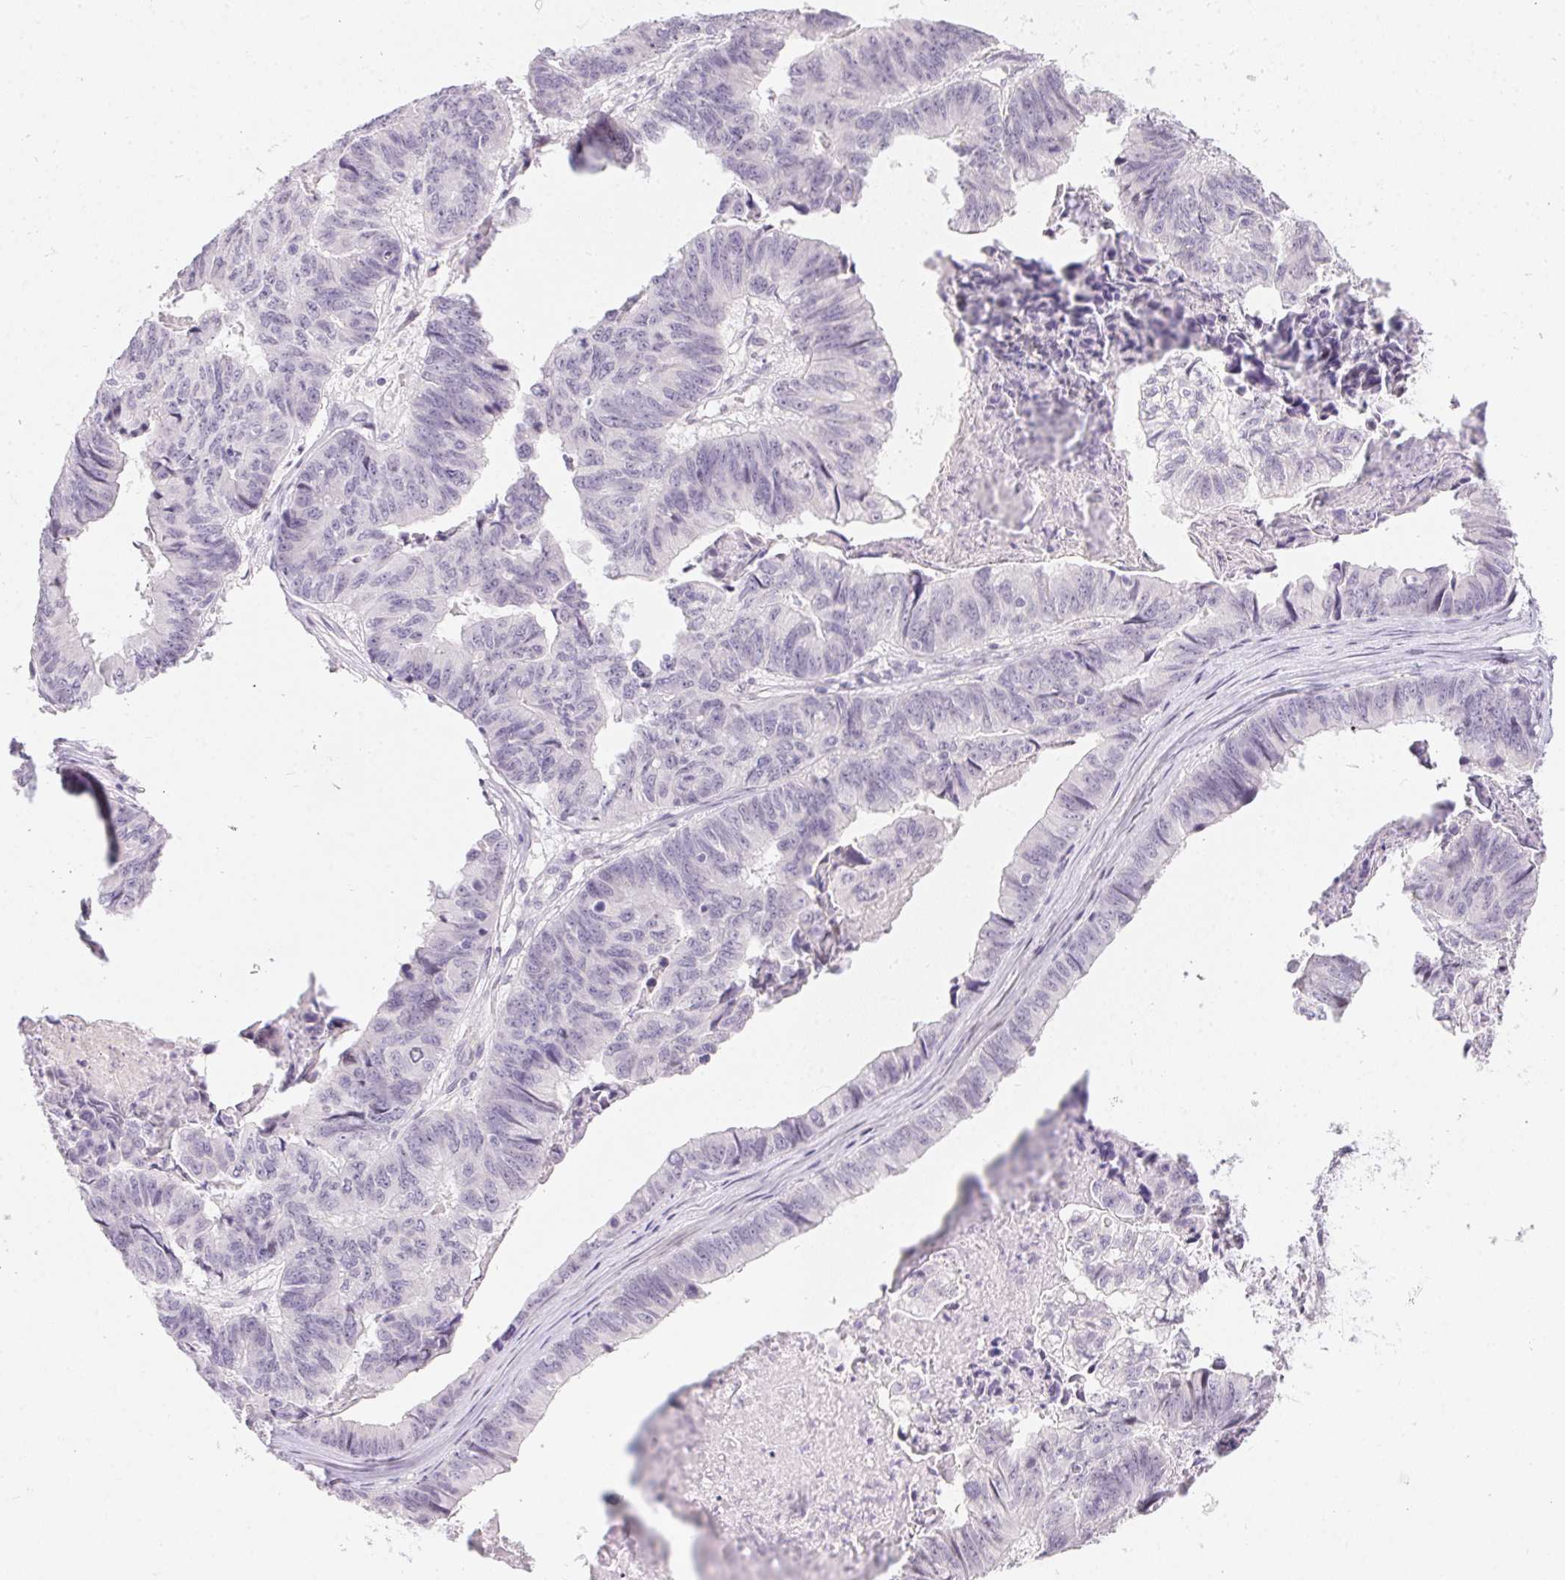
{"staining": {"intensity": "negative", "quantity": "none", "location": "none"}, "tissue": "stomach cancer", "cell_type": "Tumor cells", "image_type": "cancer", "snomed": [{"axis": "morphology", "description": "Adenocarcinoma, NOS"}, {"axis": "topography", "description": "Stomach, lower"}], "caption": "This is an IHC image of human stomach cancer (adenocarcinoma). There is no positivity in tumor cells.", "gene": "MORC1", "patient": {"sex": "male", "age": 77}}